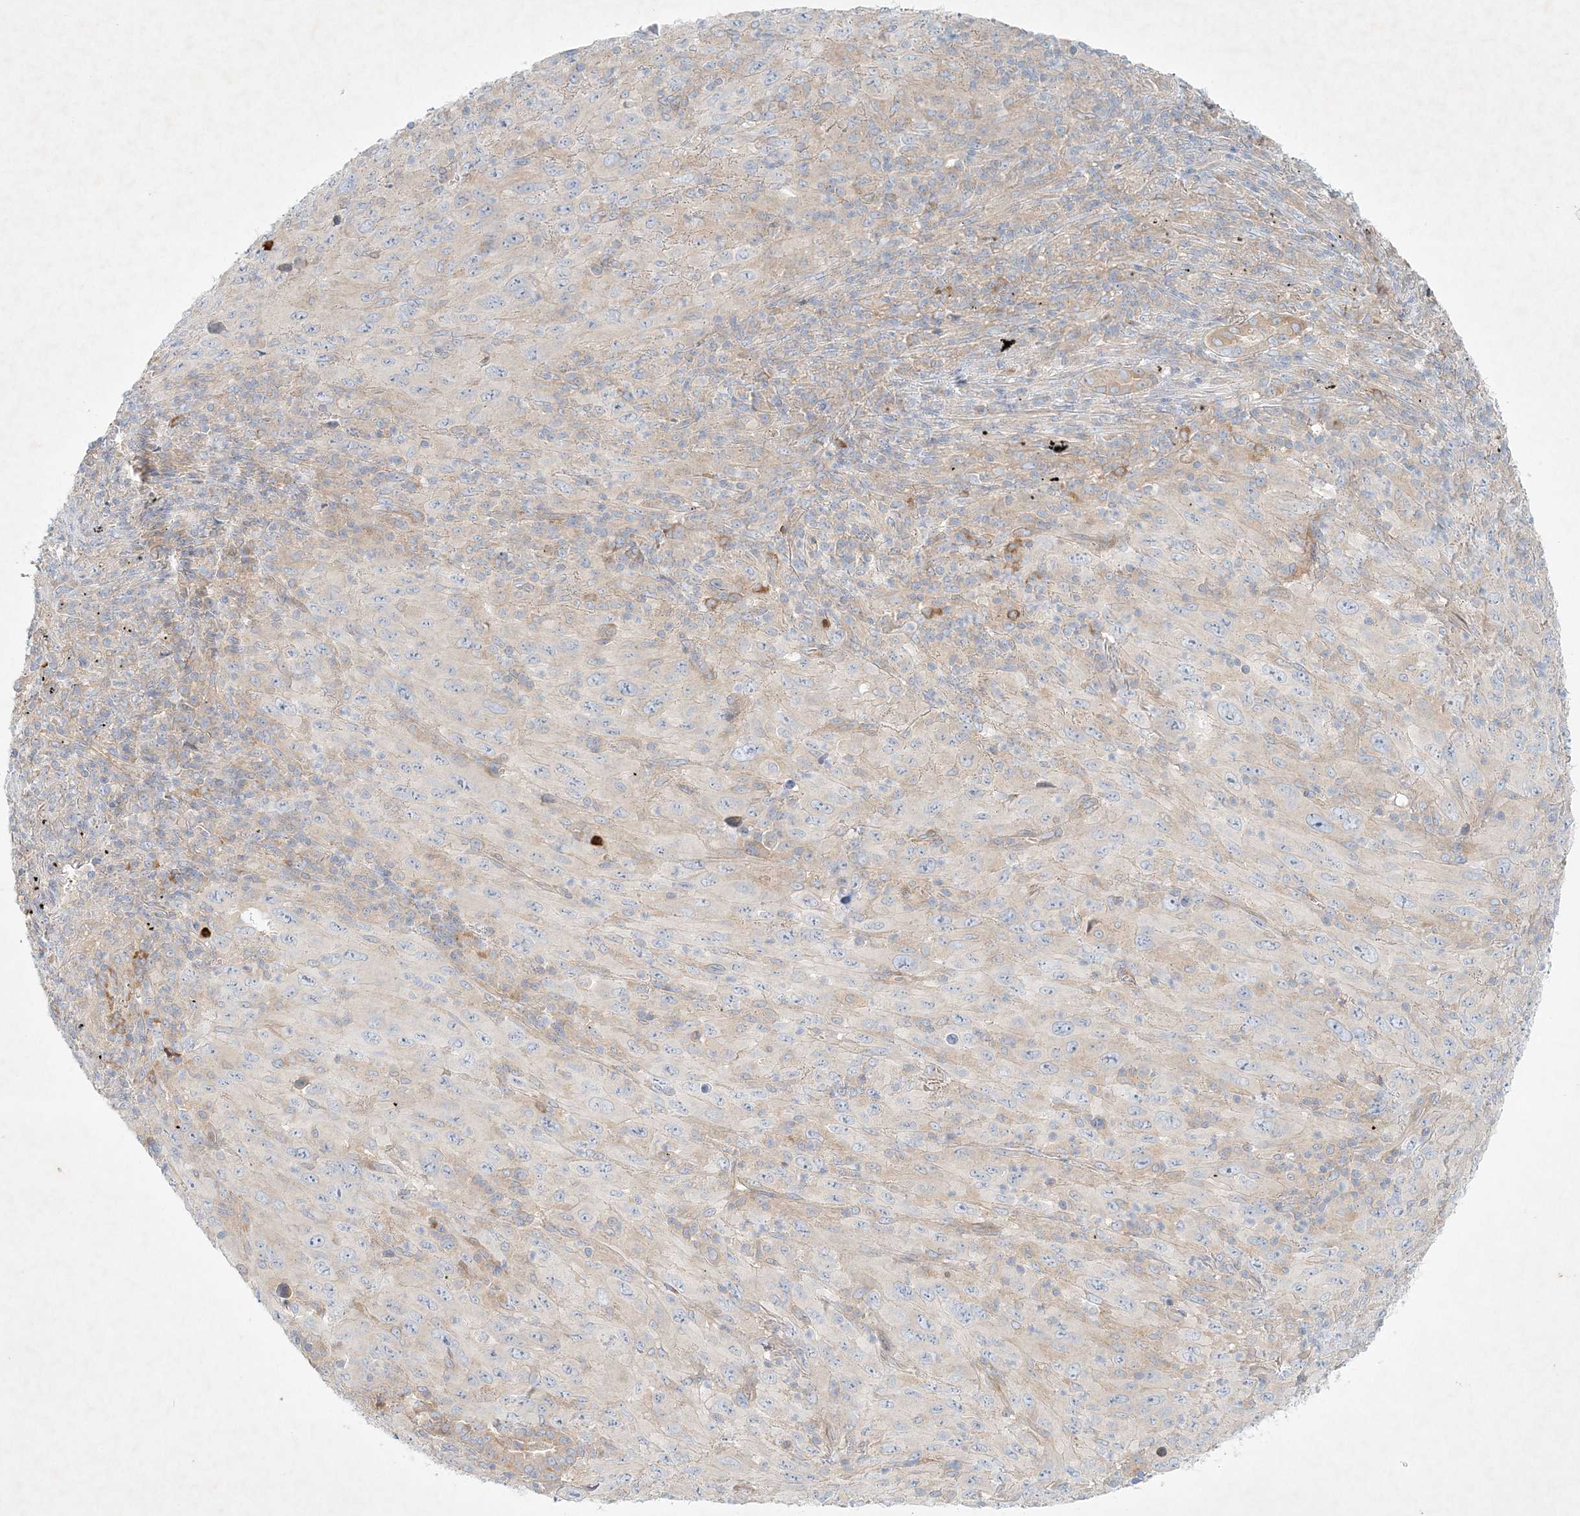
{"staining": {"intensity": "negative", "quantity": "none", "location": "none"}, "tissue": "melanoma", "cell_type": "Tumor cells", "image_type": "cancer", "snomed": [{"axis": "morphology", "description": "Malignant melanoma, Metastatic site"}, {"axis": "topography", "description": "Skin"}], "caption": "High power microscopy photomicrograph of an immunohistochemistry (IHC) histopathology image of melanoma, revealing no significant staining in tumor cells.", "gene": "STK11IP", "patient": {"sex": "female", "age": 56}}